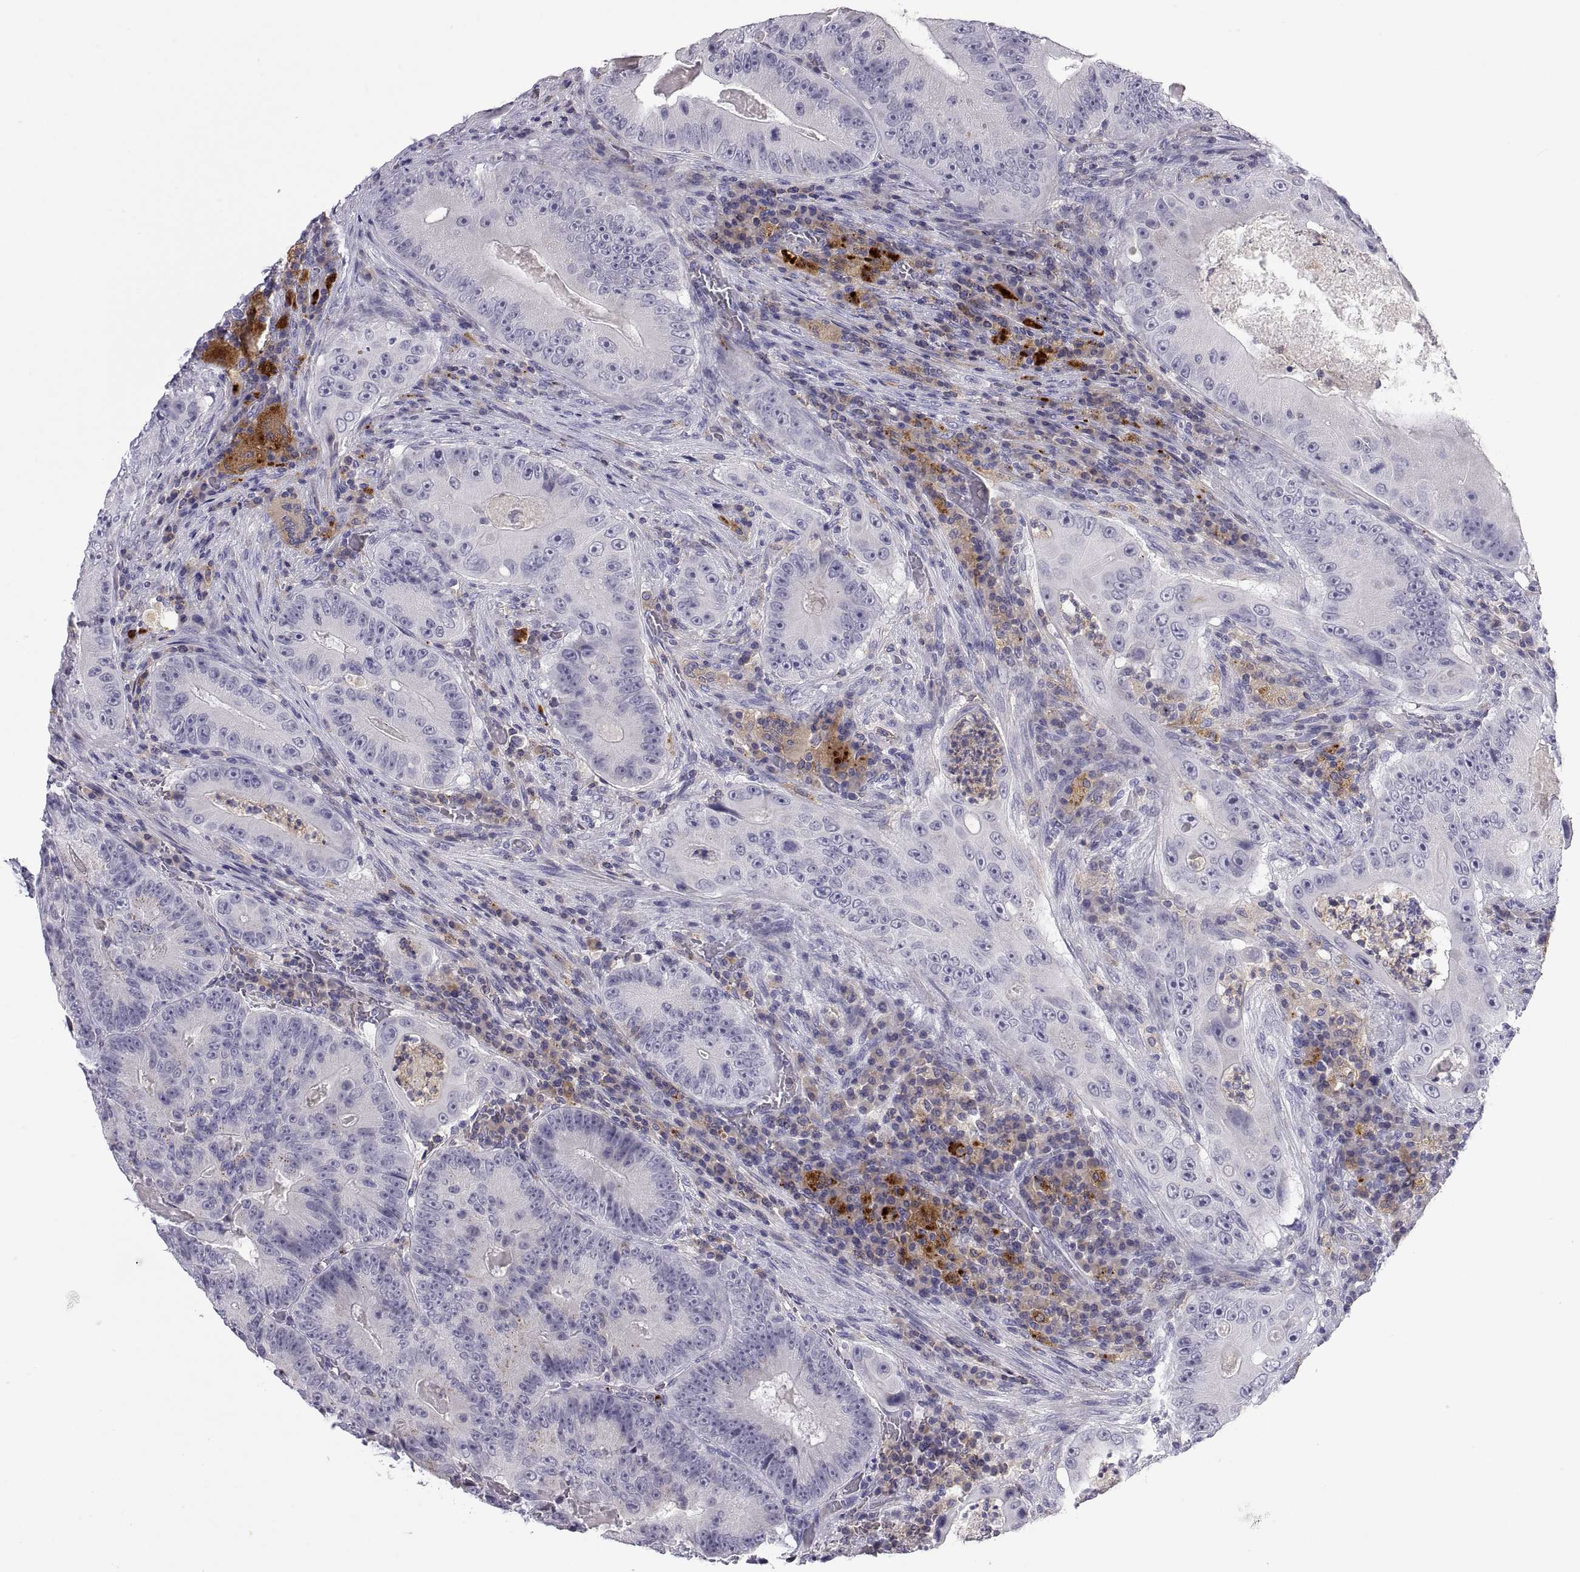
{"staining": {"intensity": "negative", "quantity": "none", "location": "none"}, "tissue": "colorectal cancer", "cell_type": "Tumor cells", "image_type": "cancer", "snomed": [{"axis": "morphology", "description": "Adenocarcinoma, NOS"}, {"axis": "topography", "description": "Colon"}], "caption": "DAB immunohistochemical staining of human colorectal cancer exhibits no significant expression in tumor cells.", "gene": "RGS19", "patient": {"sex": "female", "age": 86}}